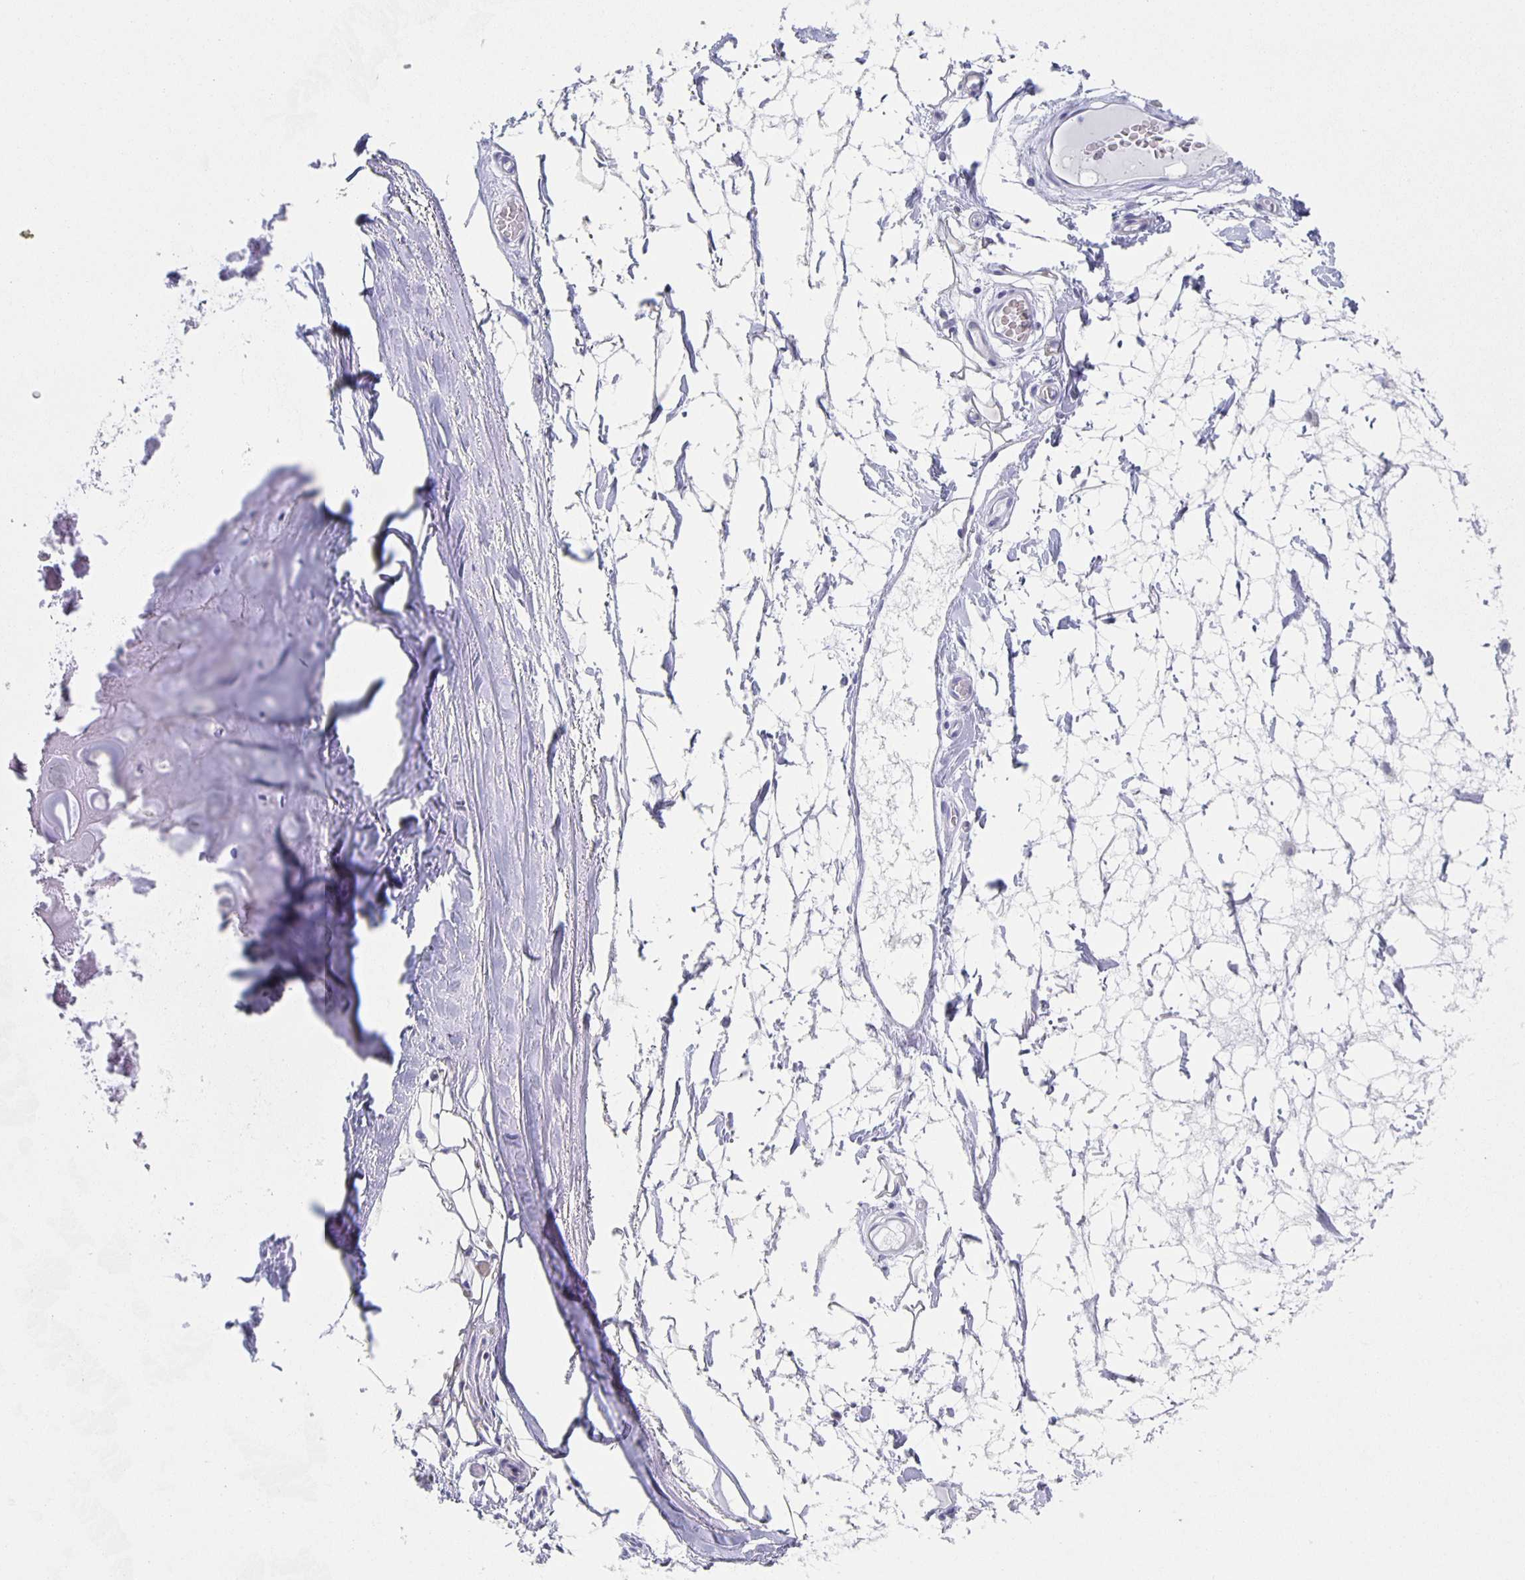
{"staining": {"intensity": "negative", "quantity": "none", "location": "none"}, "tissue": "adipose tissue", "cell_type": "Adipocytes", "image_type": "normal", "snomed": [{"axis": "morphology", "description": "Normal tissue, NOS"}, {"axis": "topography", "description": "Lymph node"}, {"axis": "topography", "description": "Cartilage tissue"}, {"axis": "topography", "description": "Nasopharynx"}], "caption": "High magnification brightfield microscopy of normal adipose tissue stained with DAB (3,3'-diaminobenzidine) (brown) and counterstained with hematoxylin (blue): adipocytes show no significant positivity. The staining was performed using DAB (3,3'-diaminobenzidine) to visualize the protein expression in brown, while the nuclei were stained in blue with hematoxylin (Magnification: 20x).", "gene": "SLC34A2", "patient": {"sex": "male", "age": 63}}